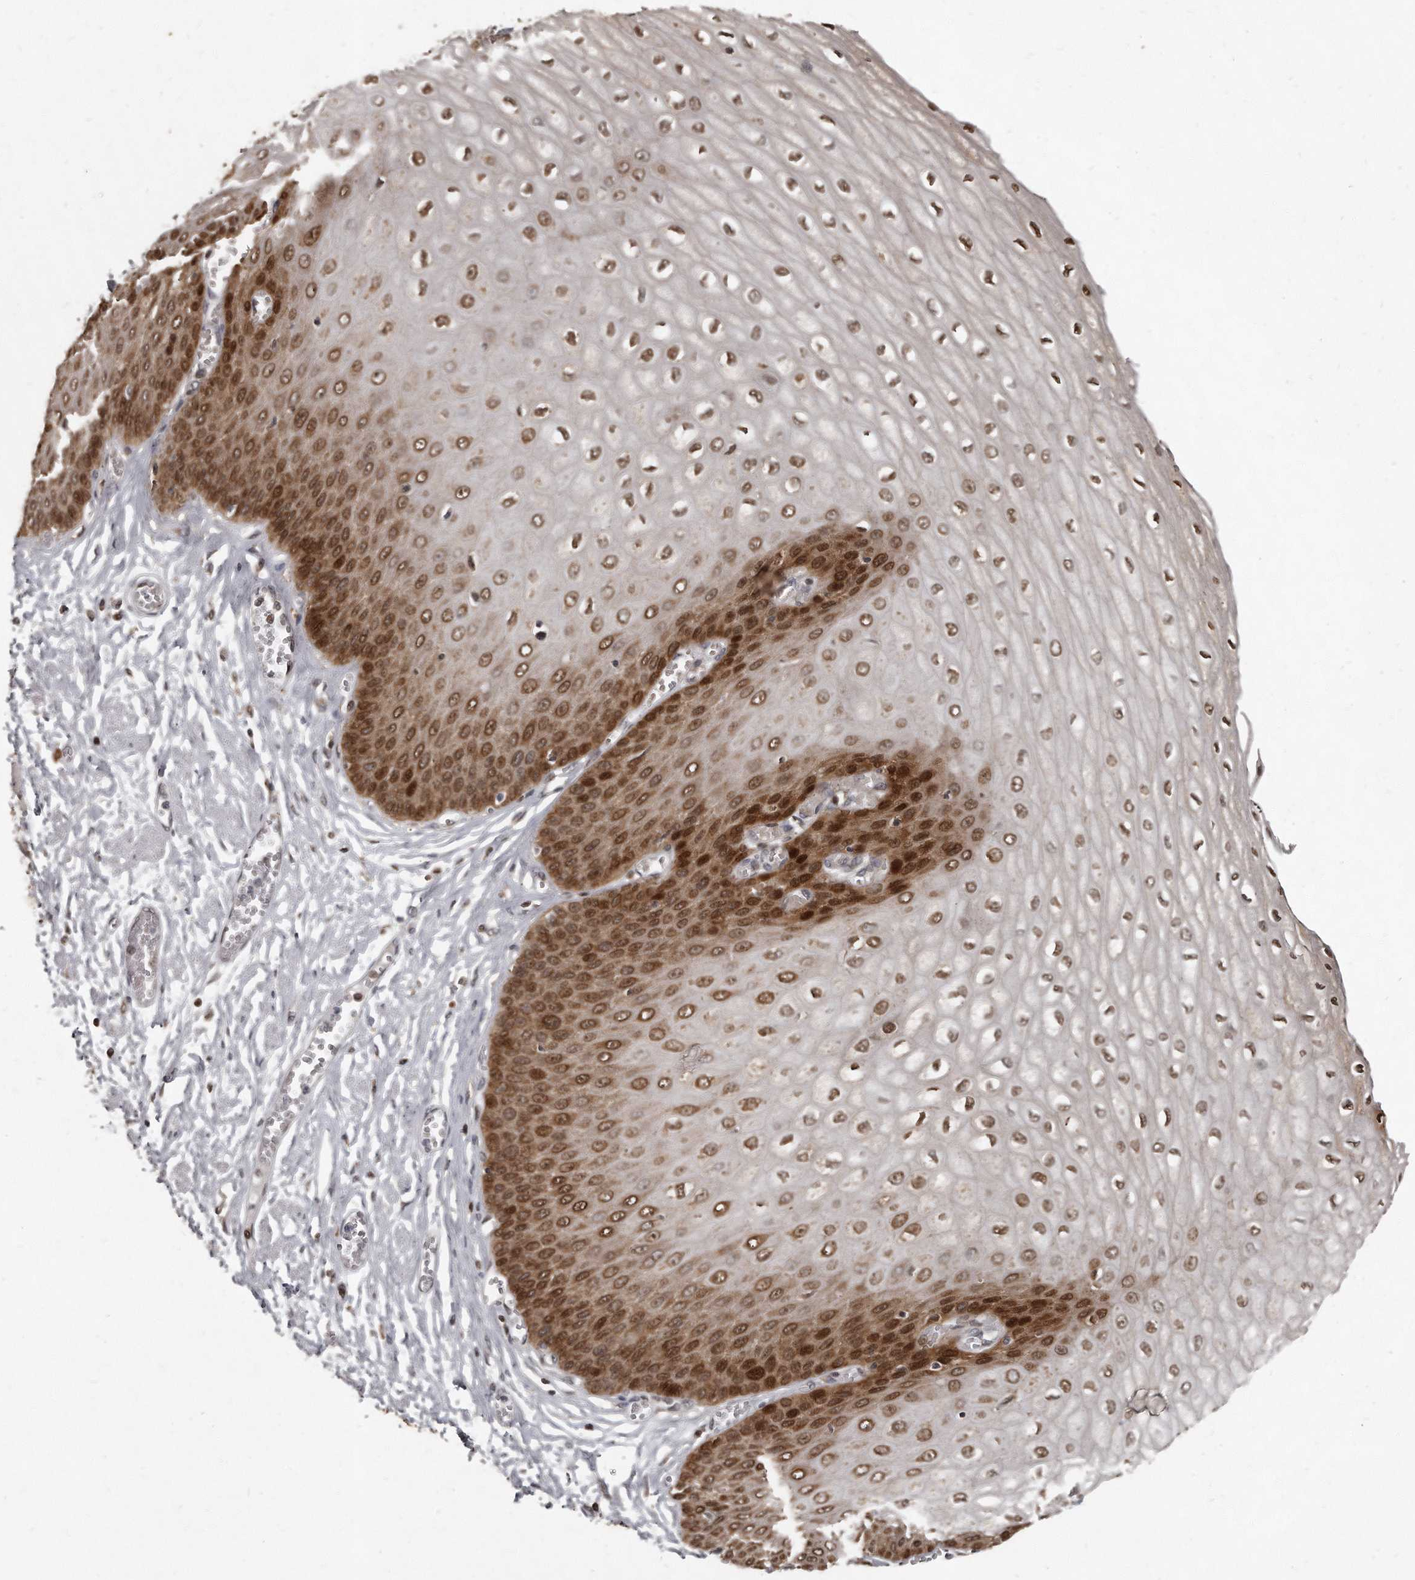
{"staining": {"intensity": "strong", "quantity": "25%-75%", "location": "nuclear"}, "tissue": "esophagus", "cell_type": "Squamous epithelial cells", "image_type": "normal", "snomed": [{"axis": "morphology", "description": "Normal tissue, NOS"}, {"axis": "topography", "description": "Esophagus"}], "caption": "An image showing strong nuclear expression in about 25%-75% of squamous epithelial cells in unremarkable esophagus, as visualized by brown immunohistochemical staining.", "gene": "GCH1", "patient": {"sex": "male", "age": 60}}